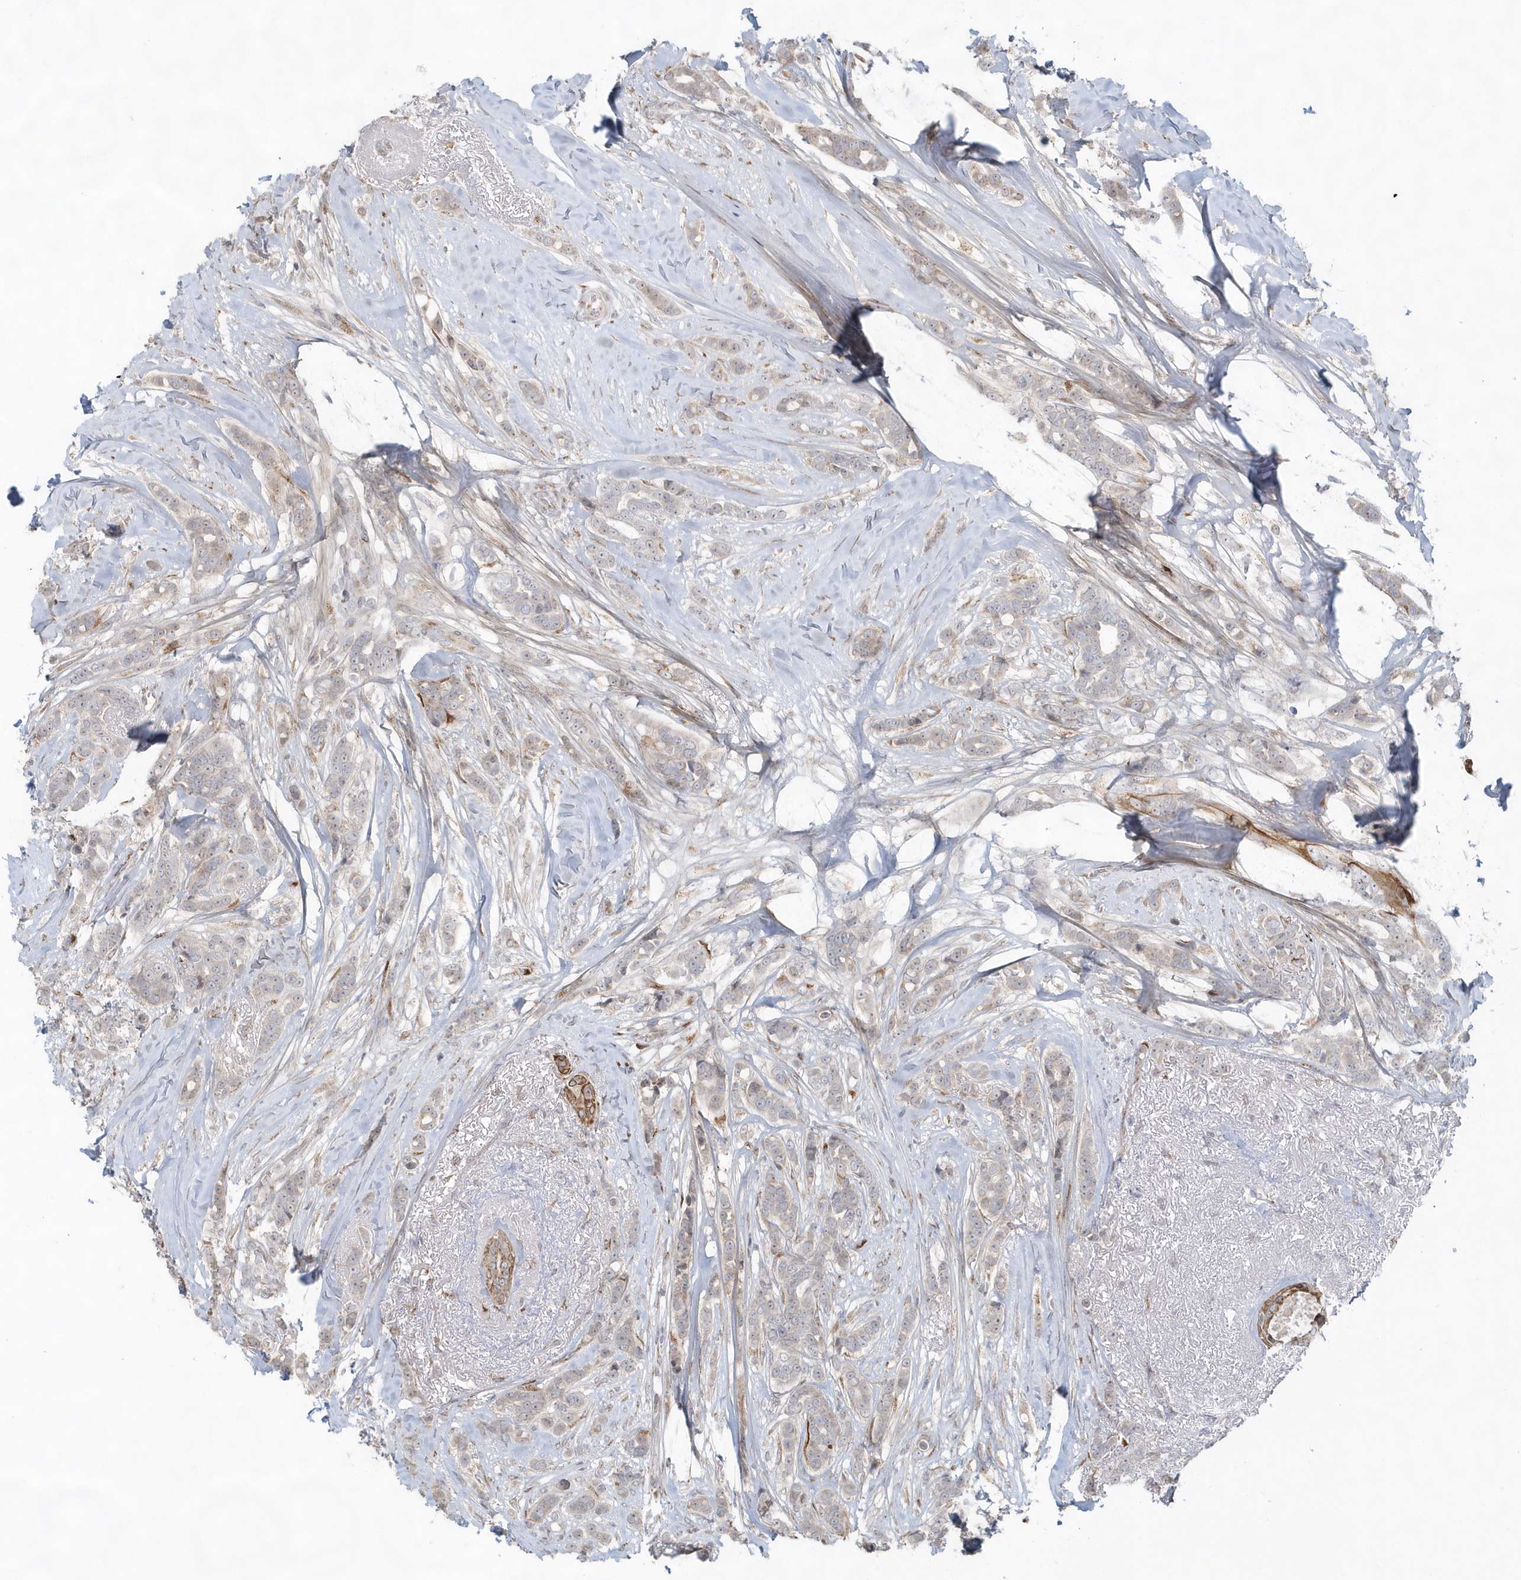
{"staining": {"intensity": "negative", "quantity": "none", "location": "none"}, "tissue": "breast cancer", "cell_type": "Tumor cells", "image_type": "cancer", "snomed": [{"axis": "morphology", "description": "Lobular carcinoma"}, {"axis": "topography", "description": "Breast"}], "caption": "Image shows no protein positivity in tumor cells of breast lobular carcinoma tissue.", "gene": "DHFR", "patient": {"sex": "female", "age": 51}}